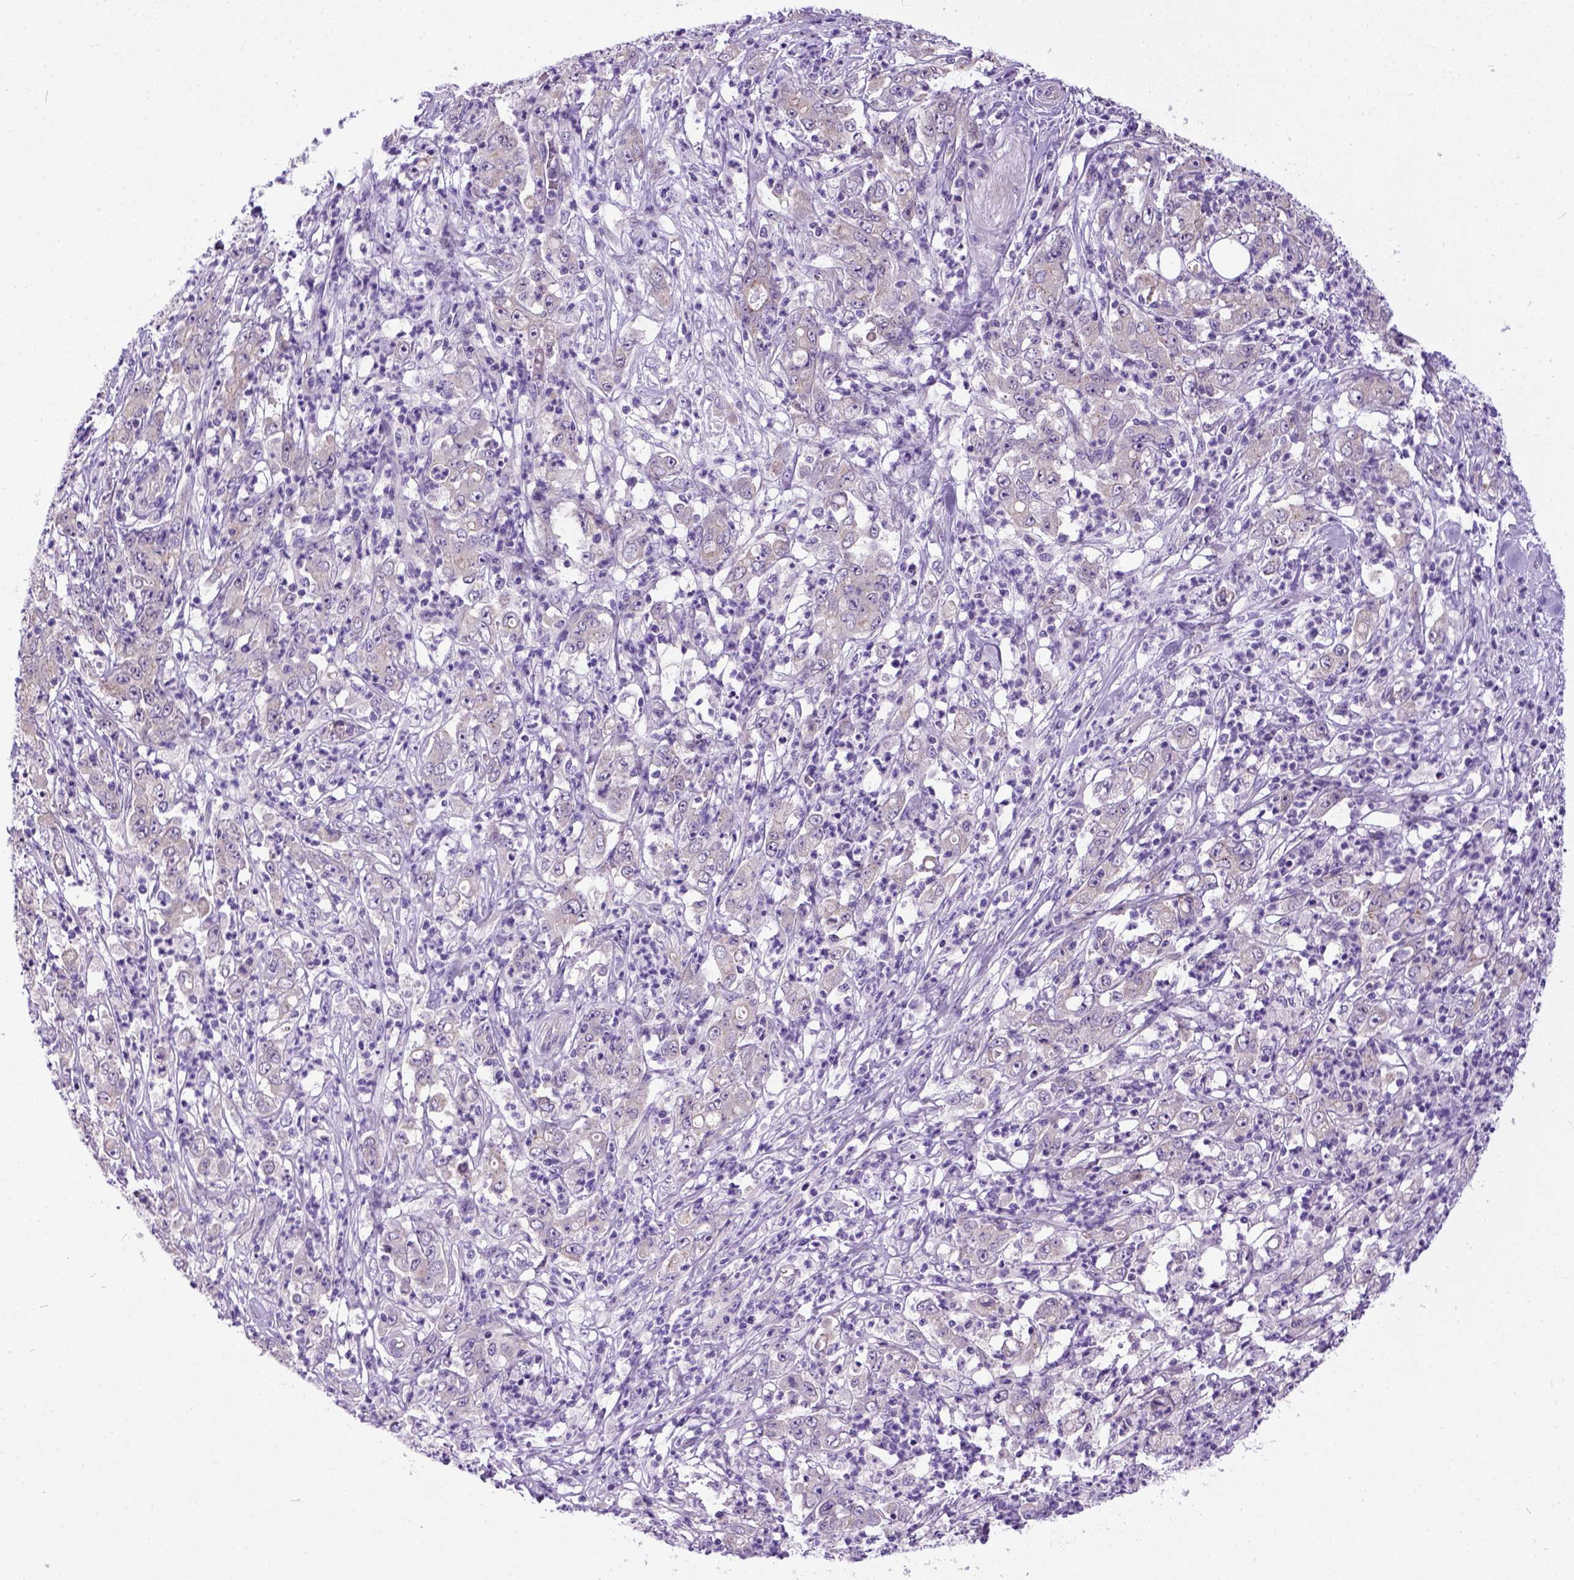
{"staining": {"intensity": "weak", "quantity": "25%-75%", "location": "cytoplasmic/membranous"}, "tissue": "stomach cancer", "cell_type": "Tumor cells", "image_type": "cancer", "snomed": [{"axis": "morphology", "description": "Adenocarcinoma, NOS"}, {"axis": "topography", "description": "Stomach, lower"}], "caption": "Tumor cells show low levels of weak cytoplasmic/membranous staining in approximately 25%-75% of cells in human stomach adenocarcinoma.", "gene": "NEK5", "patient": {"sex": "female", "age": 71}}